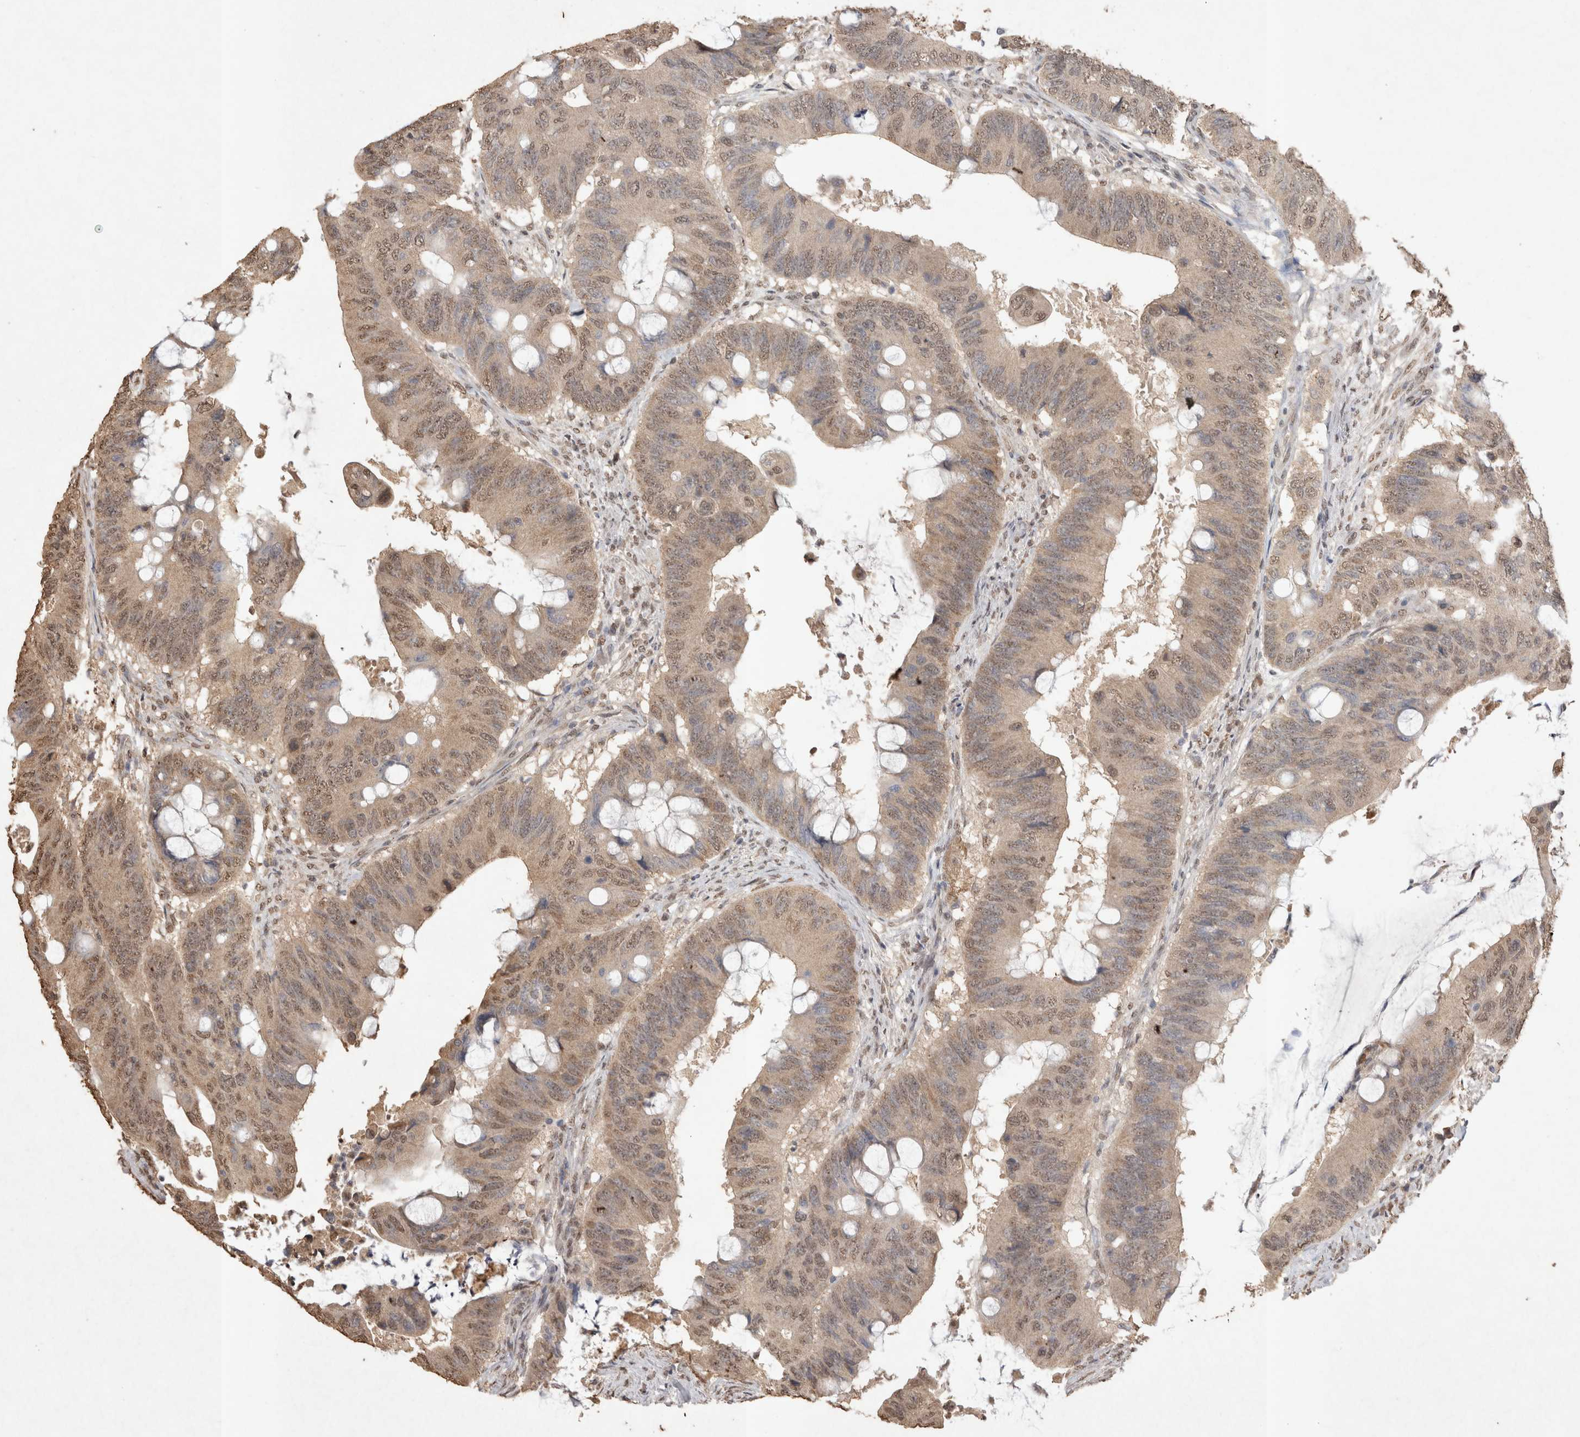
{"staining": {"intensity": "weak", "quantity": ">75%", "location": "cytoplasmic/membranous,nuclear"}, "tissue": "colorectal cancer", "cell_type": "Tumor cells", "image_type": "cancer", "snomed": [{"axis": "morphology", "description": "Adenocarcinoma, NOS"}, {"axis": "topography", "description": "Colon"}], "caption": "There is low levels of weak cytoplasmic/membranous and nuclear staining in tumor cells of colorectal adenocarcinoma, as demonstrated by immunohistochemical staining (brown color).", "gene": "MLX", "patient": {"sex": "male", "age": 71}}